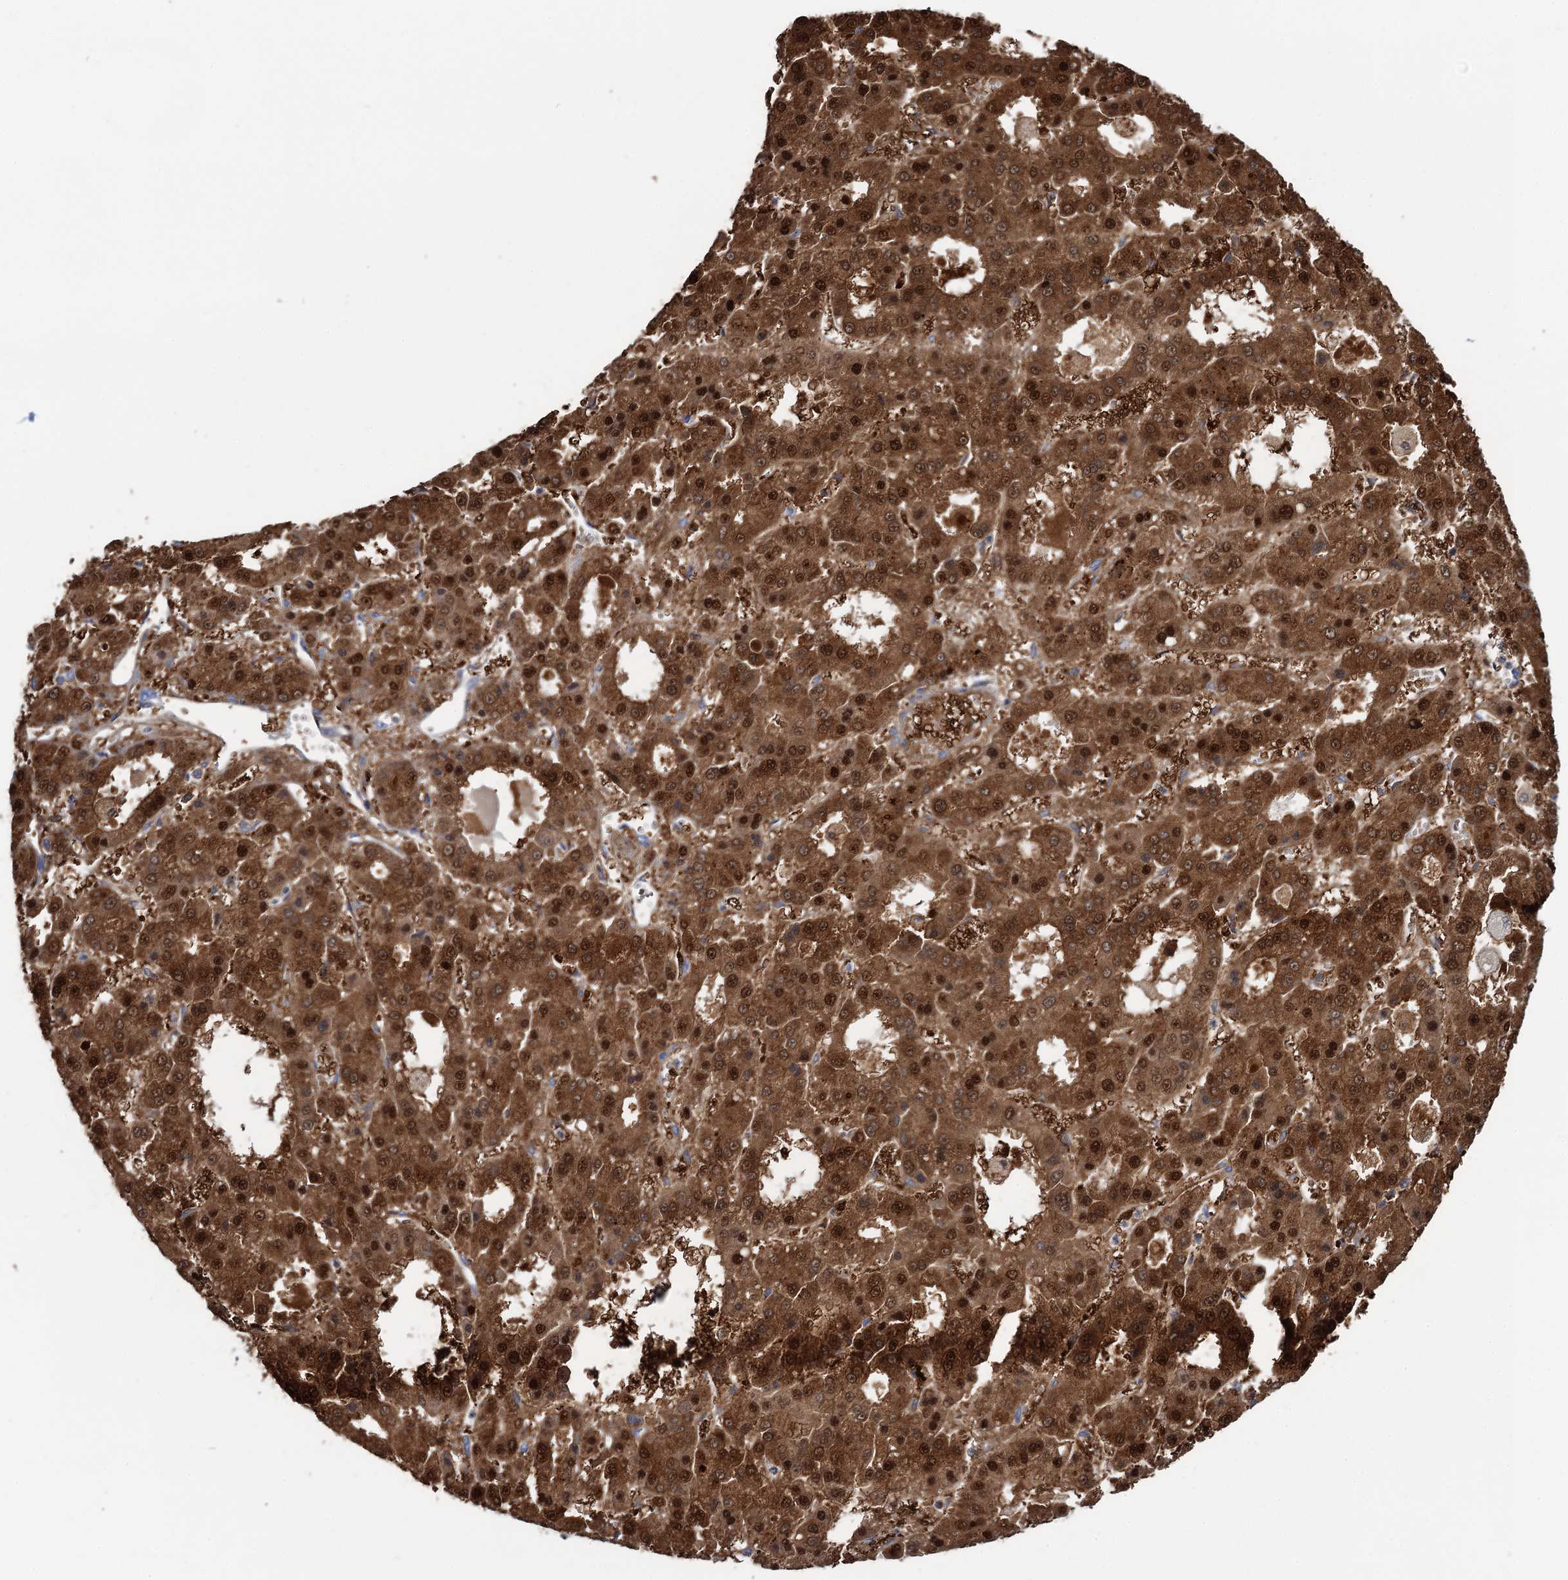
{"staining": {"intensity": "strong", "quantity": ">75%", "location": "cytoplasmic/membranous,nuclear"}, "tissue": "liver cancer", "cell_type": "Tumor cells", "image_type": "cancer", "snomed": [{"axis": "morphology", "description": "Carcinoma, Hepatocellular, NOS"}, {"axis": "topography", "description": "Liver"}], "caption": "A brown stain labels strong cytoplasmic/membranous and nuclear positivity of a protein in human hepatocellular carcinoma (liver) tumor cells. (DAB = brown stain, brightfield microscopy at high magnification).", "gene": "FAH", "patient": {"sex": "male", "age": 70}}